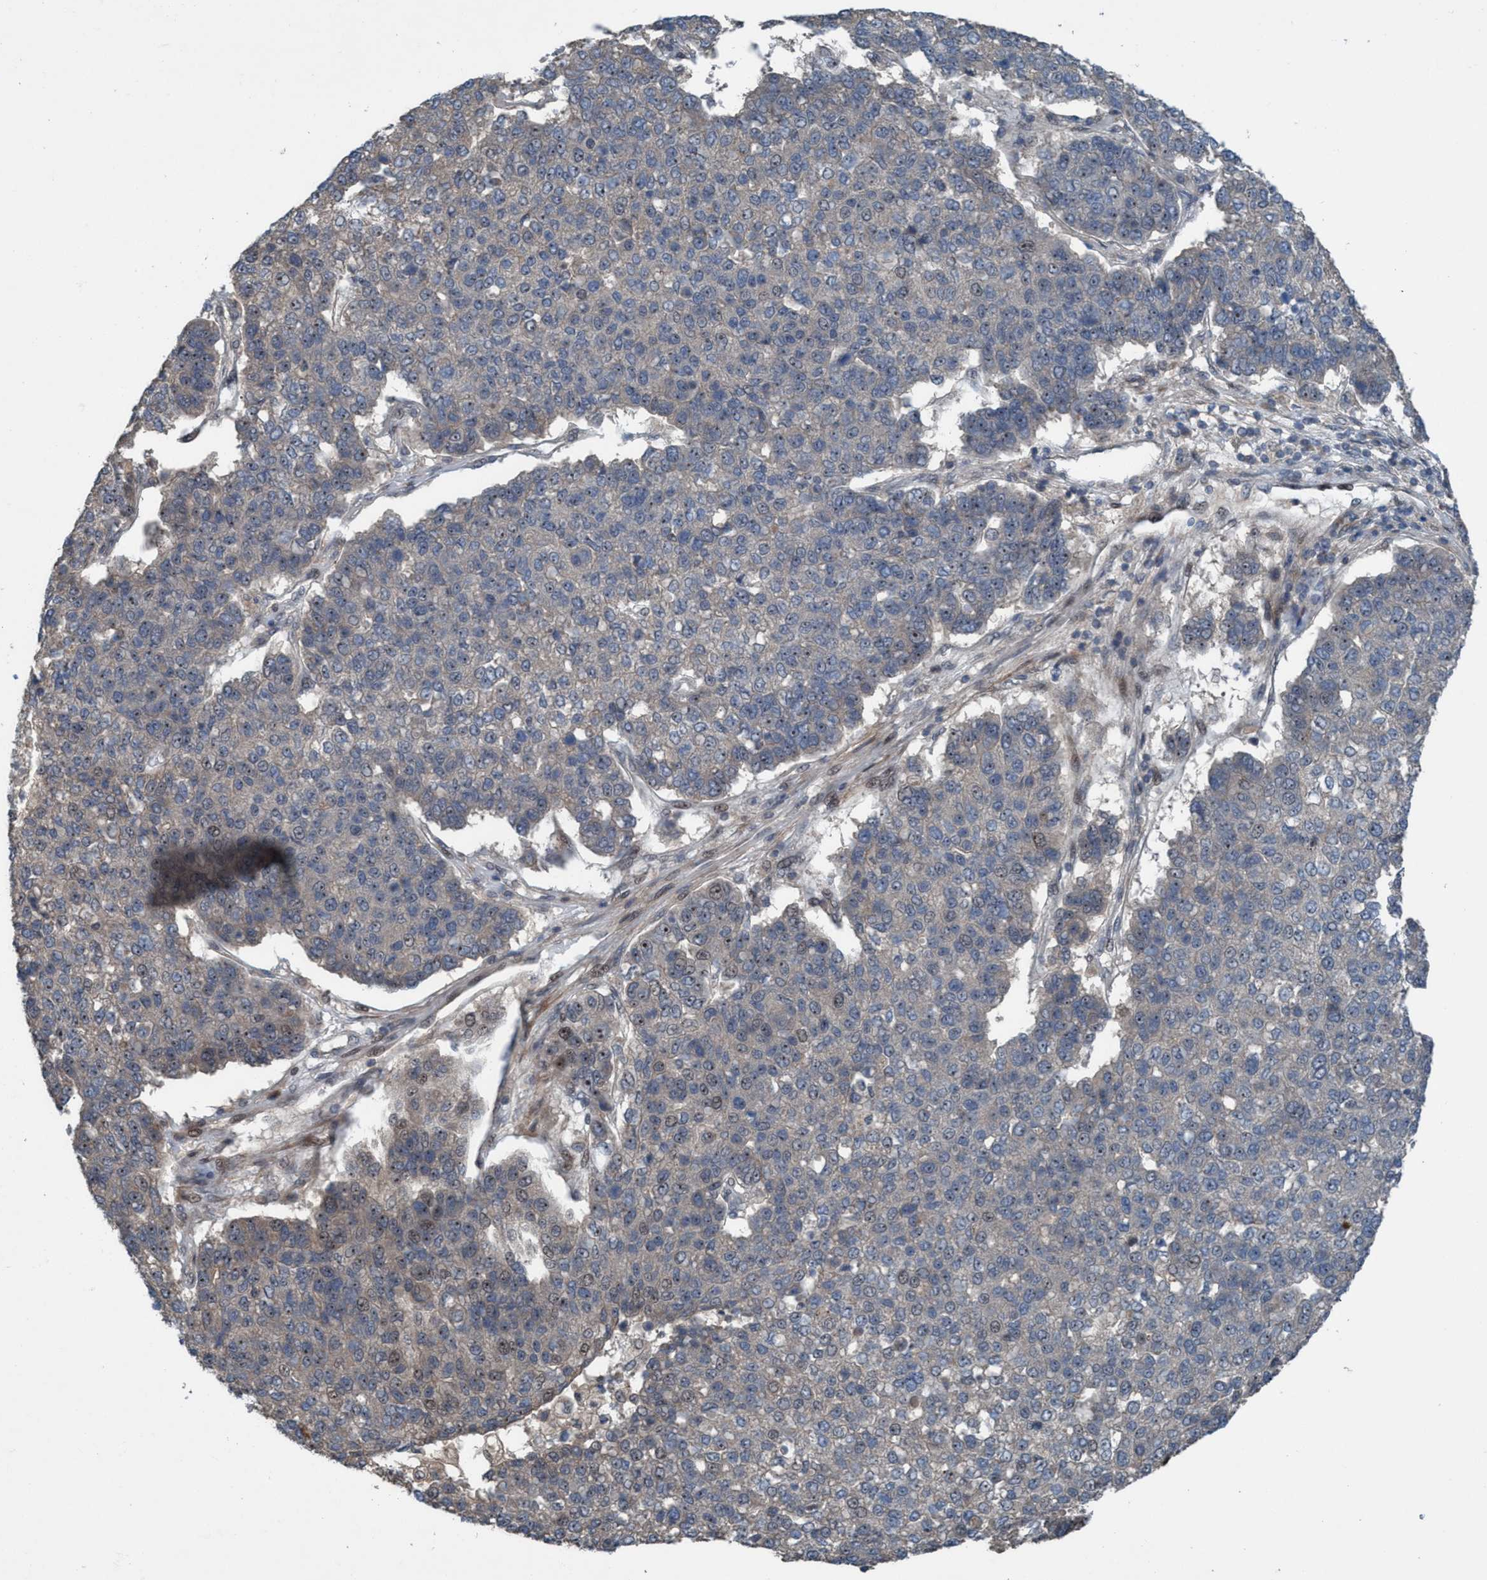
{"staining": {"intensity": "weak", "quantity": "25%-75%", "location": "nuclear"}, "tissue": "pancreatic cancer", "cell_type": "Tumor cells", "image_type": "cancer", "snomed": [{"axis": "morphology", "description": "Adenocarcinoma, NOS"}, {"axis": "topography", "description": "Pancreas"}], "caption": "Human pancreatic adenocarcinoma stained with a brown dye reveals weak nuclear positive expression in approximately 25%-75% of tumor cells.", "gene": "NISCH", "patient": {"sex": "female", "age": 61}}